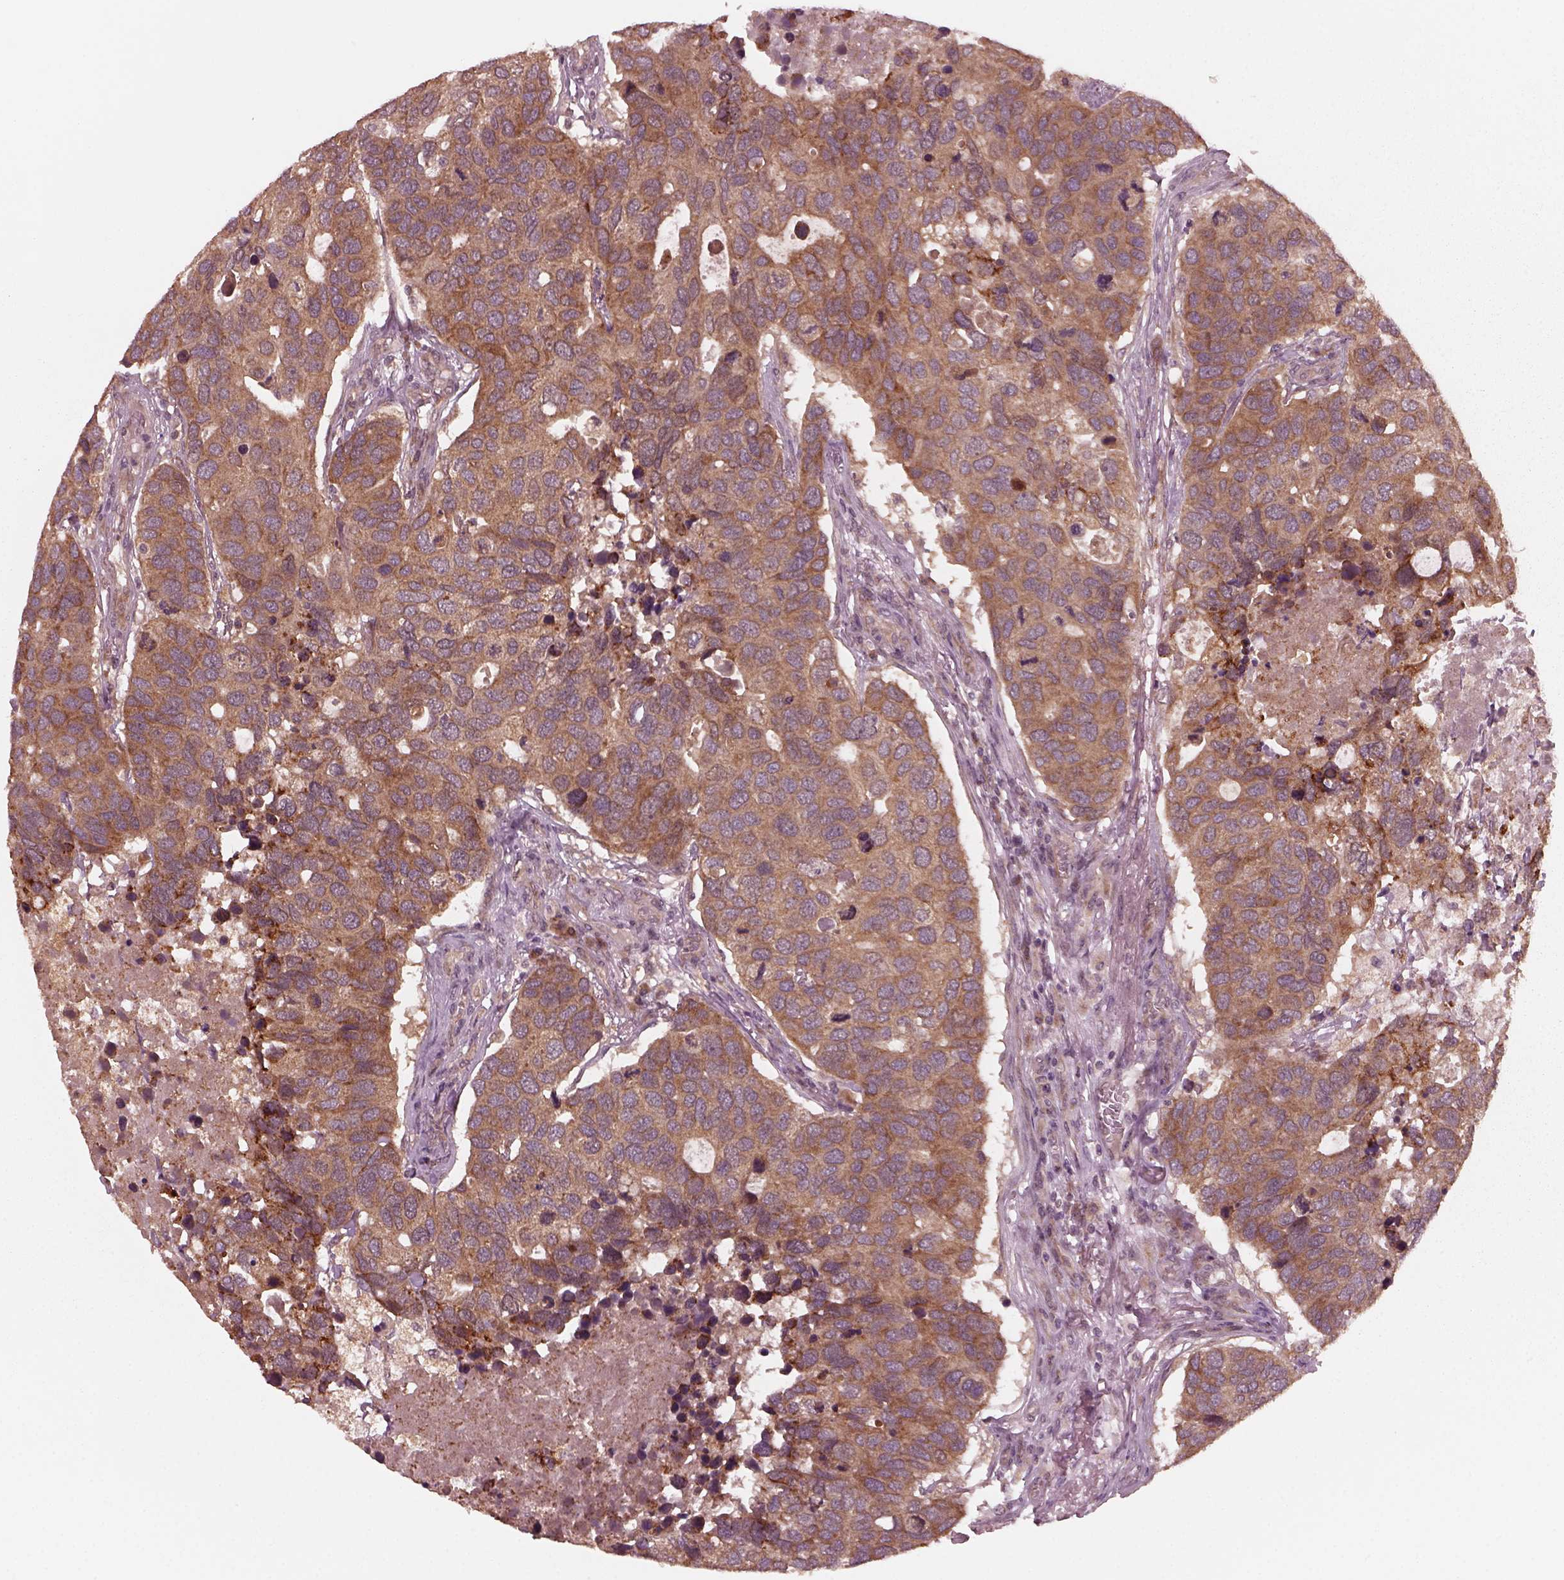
{"staining": {"intensity": "moderate", "quantity": "25%-75%", "location": "cytoplasmic/membranous"}, "tissue": "breast cancer", "cell_type": "Tumor cells", "image_type": "cancer", "snomed": [{"axis": "morphology", "description": "Duct carcinoma"}, {"axis": "topography", "description": "Breast"}], "caption": "Immunohistochemistry (DAB (3,3'-diaminobenzidine)) staining of human breast invasive ductal carcinoma reveals moderate cytoplasmic/membranous protein staining in about 25%-75% of tumor cells. (brown staining indicates protein expression, while blue staining denotes nuclei).", "gene": "FAF2", "patient": {"sex": "female", "age": 83}}